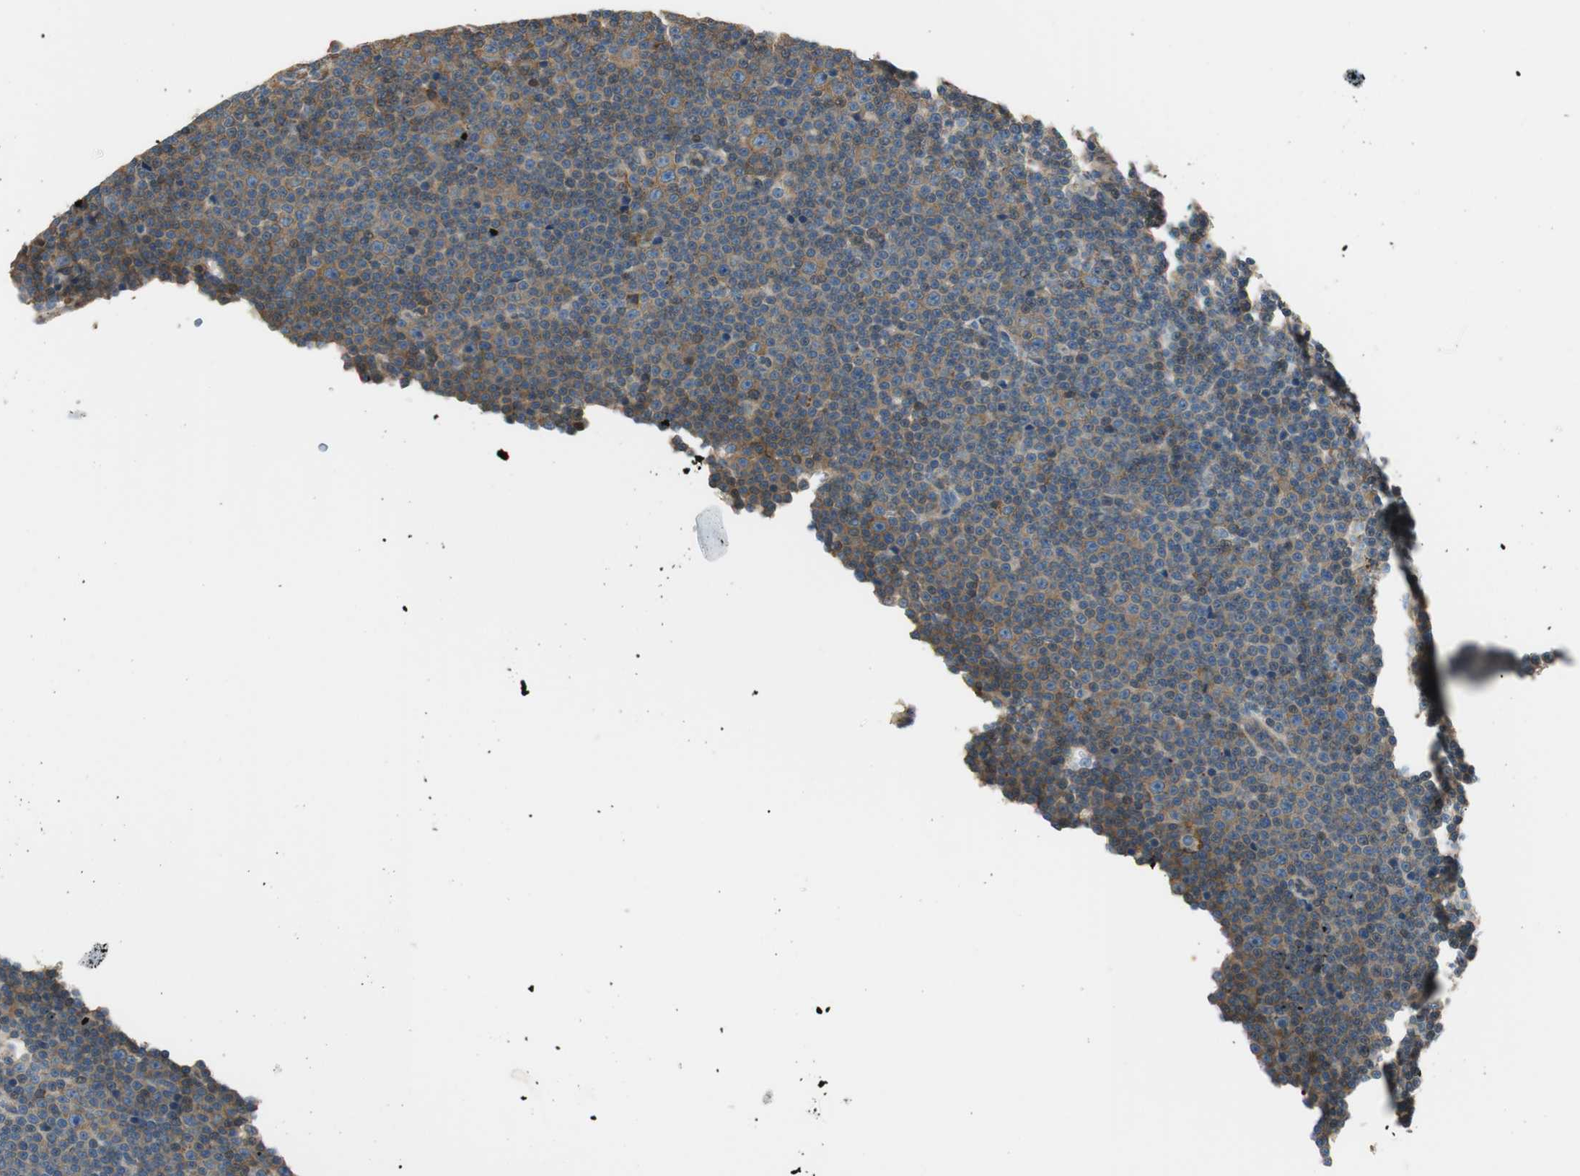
{"staining": {"intensity": "moderate", "quantity": ">75%", "location": "cytoplasmic/membranous"}, "tissue": "lymphoma", "cell_type": "Tumor cells", "image_type": "cancer", "snomed": [{"axis": "morphology", "description": "Malignant lymphoma, non-Hodgkin's type, Low grade"}, {"axis": "topography", "description": "Lymph node"}], "caption": "High-magnification brightfield microscopy of low-grade malignant lymphoma, non-Hodgkin's type stained with DAB (3,3'-diaminobenzidine) (brown) and counterstained with hematoxylin (blue). tumor cells exhibit moderate cytoplasmic/membranous expression is identified in about>75% of cells.", "gene": "PI4K2B", "patient": {"sex": "female", "age": 67}}